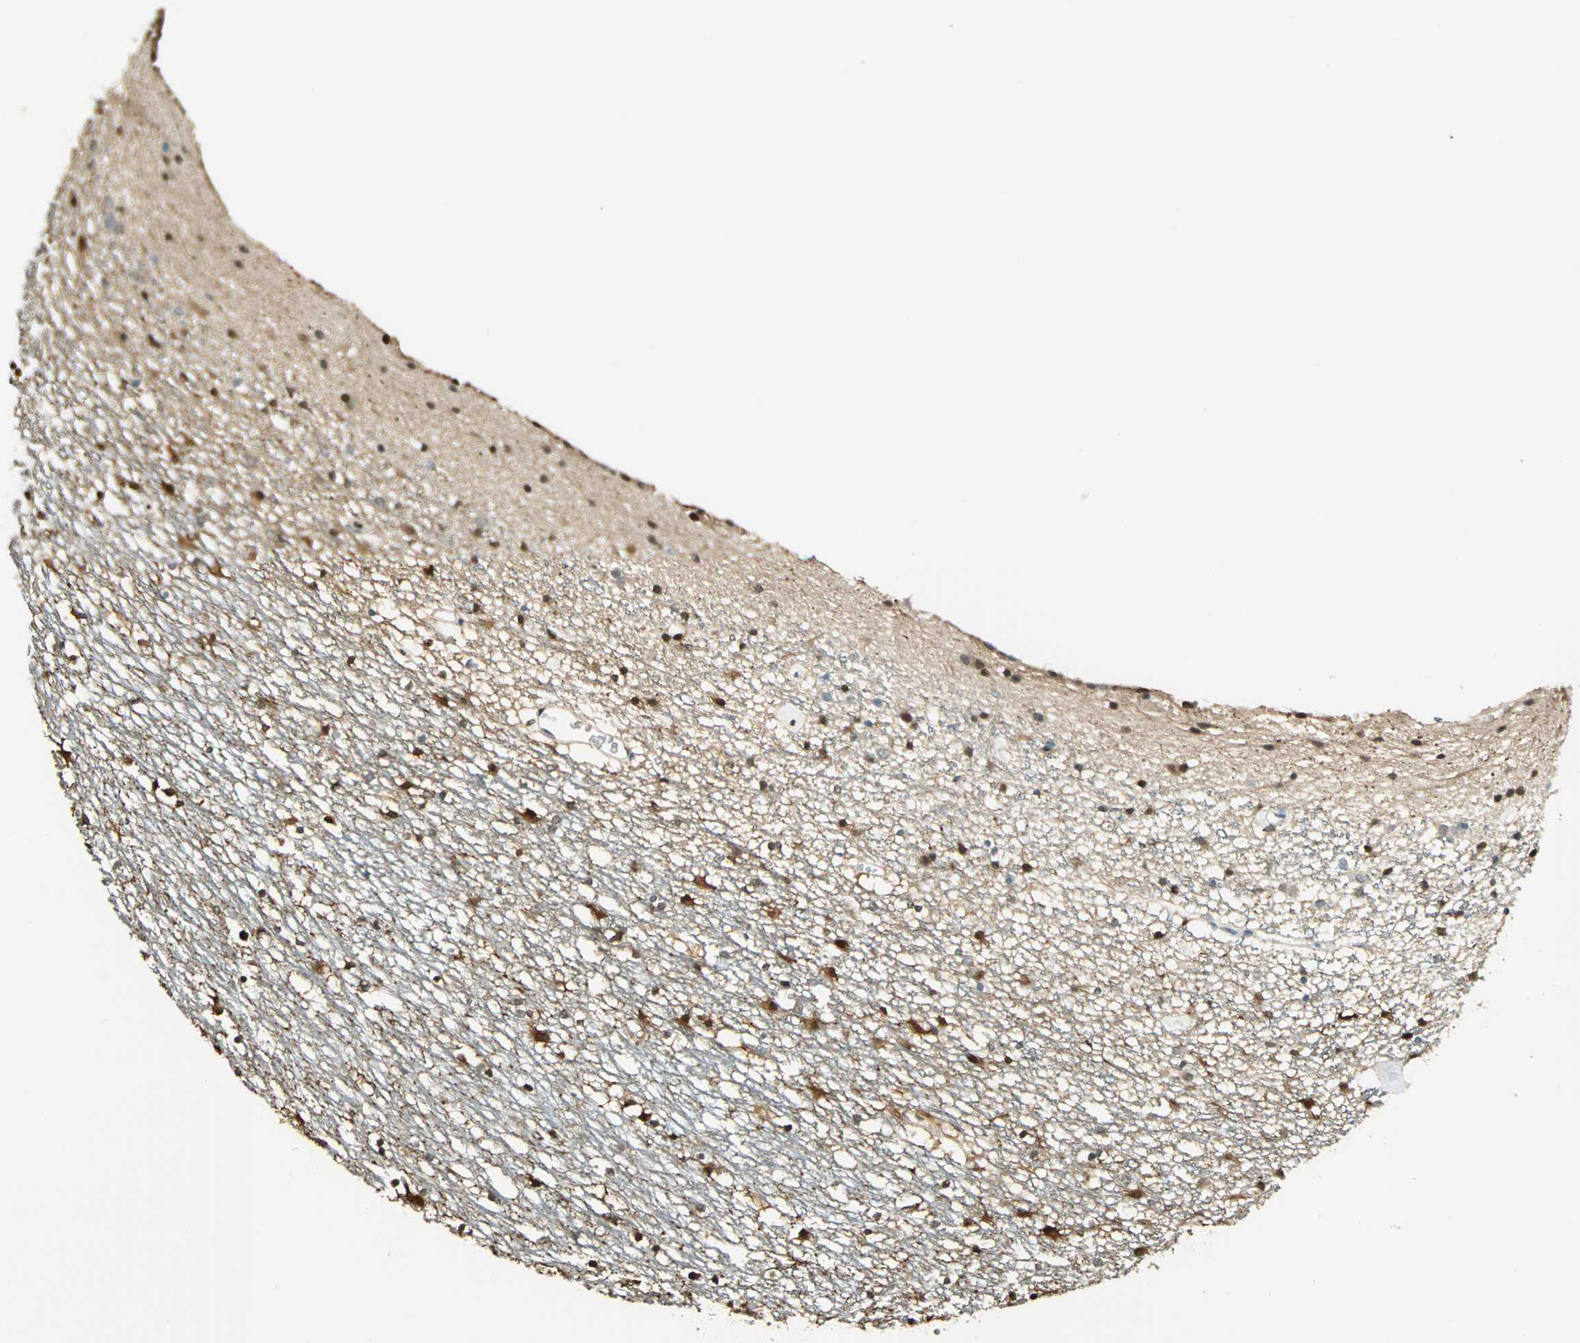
{"staining": {"intensity": "strong", "quantity": ">75%", "location": "cytoplasmic/membranous,nuclear"}, "tissue": "caudate", "cell_type": "Glial cells", "image_type": "normal", "snomed": [{"axis": "morphology", "description": "Normal tissue, NOS"}, {"axis": "topography", "description": "Lateral ventricle wall"}], "caption": "Immunohistochemical staining of unremarkable human caudate reveals strong cytoplasmic/membranous,nuclear protein staining in approximately >75% of glial cells.", "gene": "S100A1", "patient": {"sex": "male", "age": 45}}